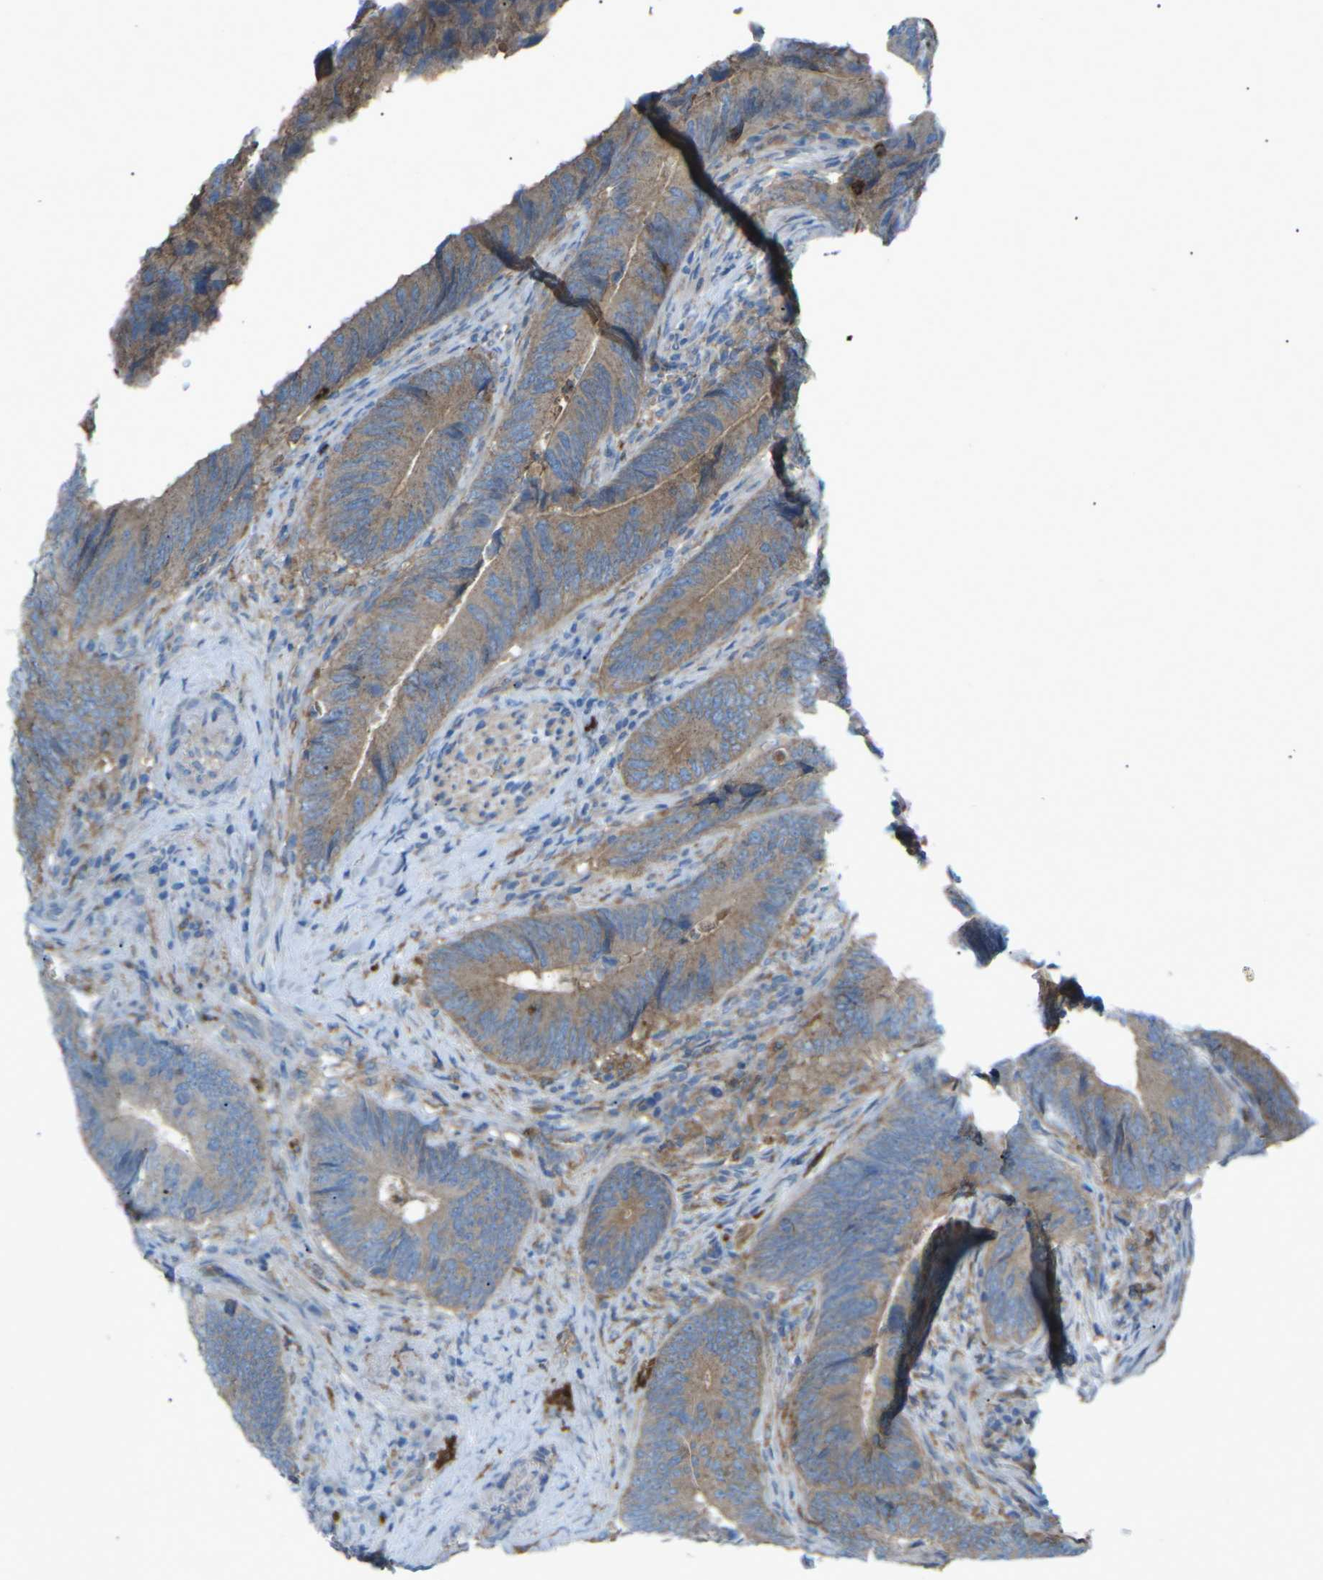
{"staining": {"intensity": "moderate", "quantity": ">75%", "location": "cytoplasmic/membranous"}, "tissue": "colorectal cancer", "cell_type": "Tumor cells", "image_type": "cancer", "snomed": [{"axis": "morphology", "description": "Normal tissue, NOS"}, {"axis": "morphology", "description": "Adenocarcinoma, NOS"}, {"axis": "topography", "description": "Colon"}], "caption": "Colorectal cancer was stained to show a protein in brown. There is medium levels of moderate cytoplasmic/membranous positivity in about >75% of tumor cells. (IHC, brightfield microscopy, high magnification).", "gene": "STK11", "patient": {"sex": "male", "age": 56}}